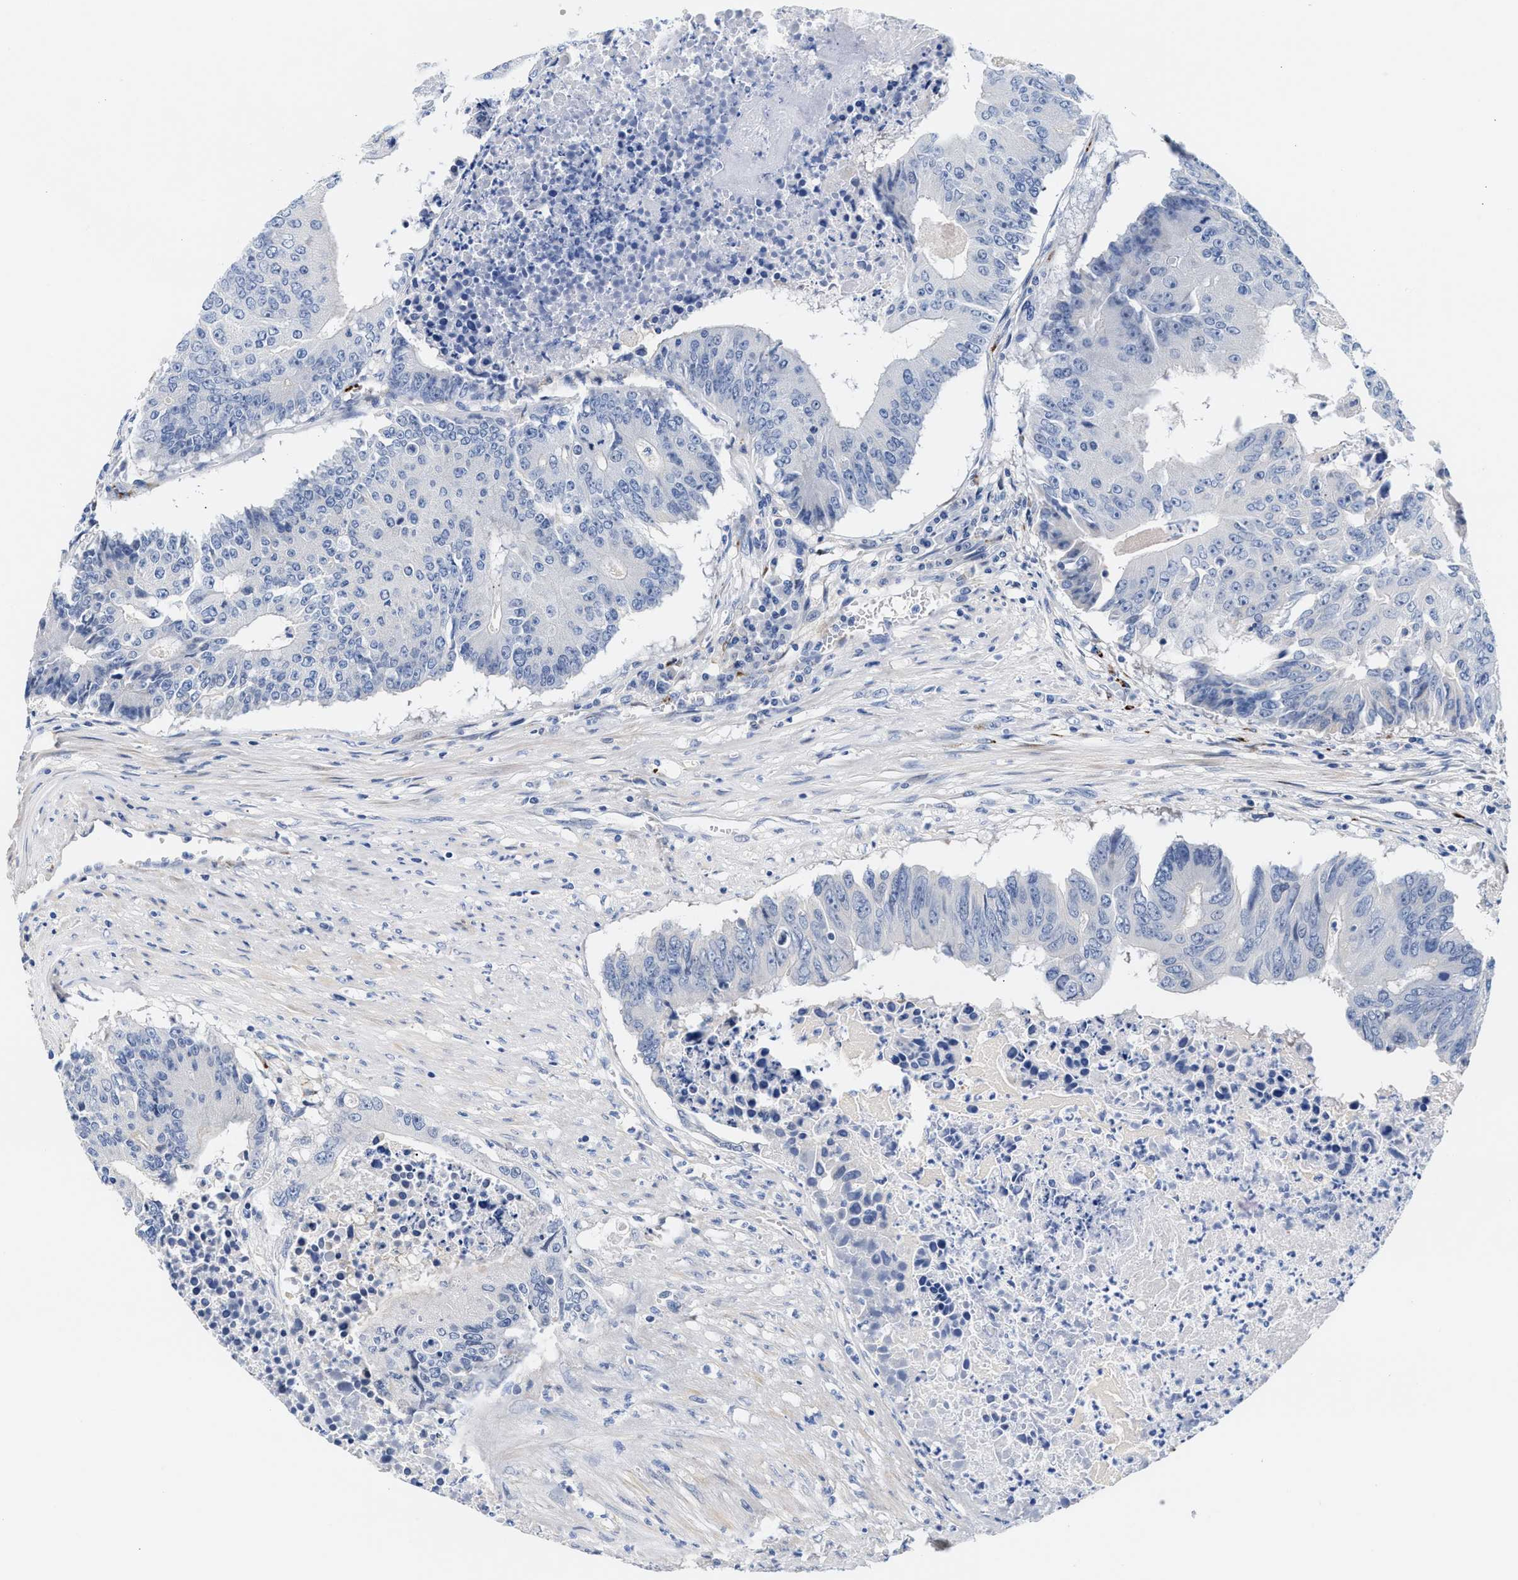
{"staining": {"intensity": "negative", "quantity": "none", "location": "none"}, "tissue": "colorectal cancer", "cell_type": "Tumor cells", "image_type": "cancer", "snomed": [{"axis": "morphology", "description": "Adenocarcinoma, NOS"}, {"axis": "topography", "description": "Colon"}], "caption": "IHC of colorectal adenocarcinoma exhibits no expression in tumor cells.", "gene": "ACTL7B", "patient": {"sex": "male", "age": 87}}